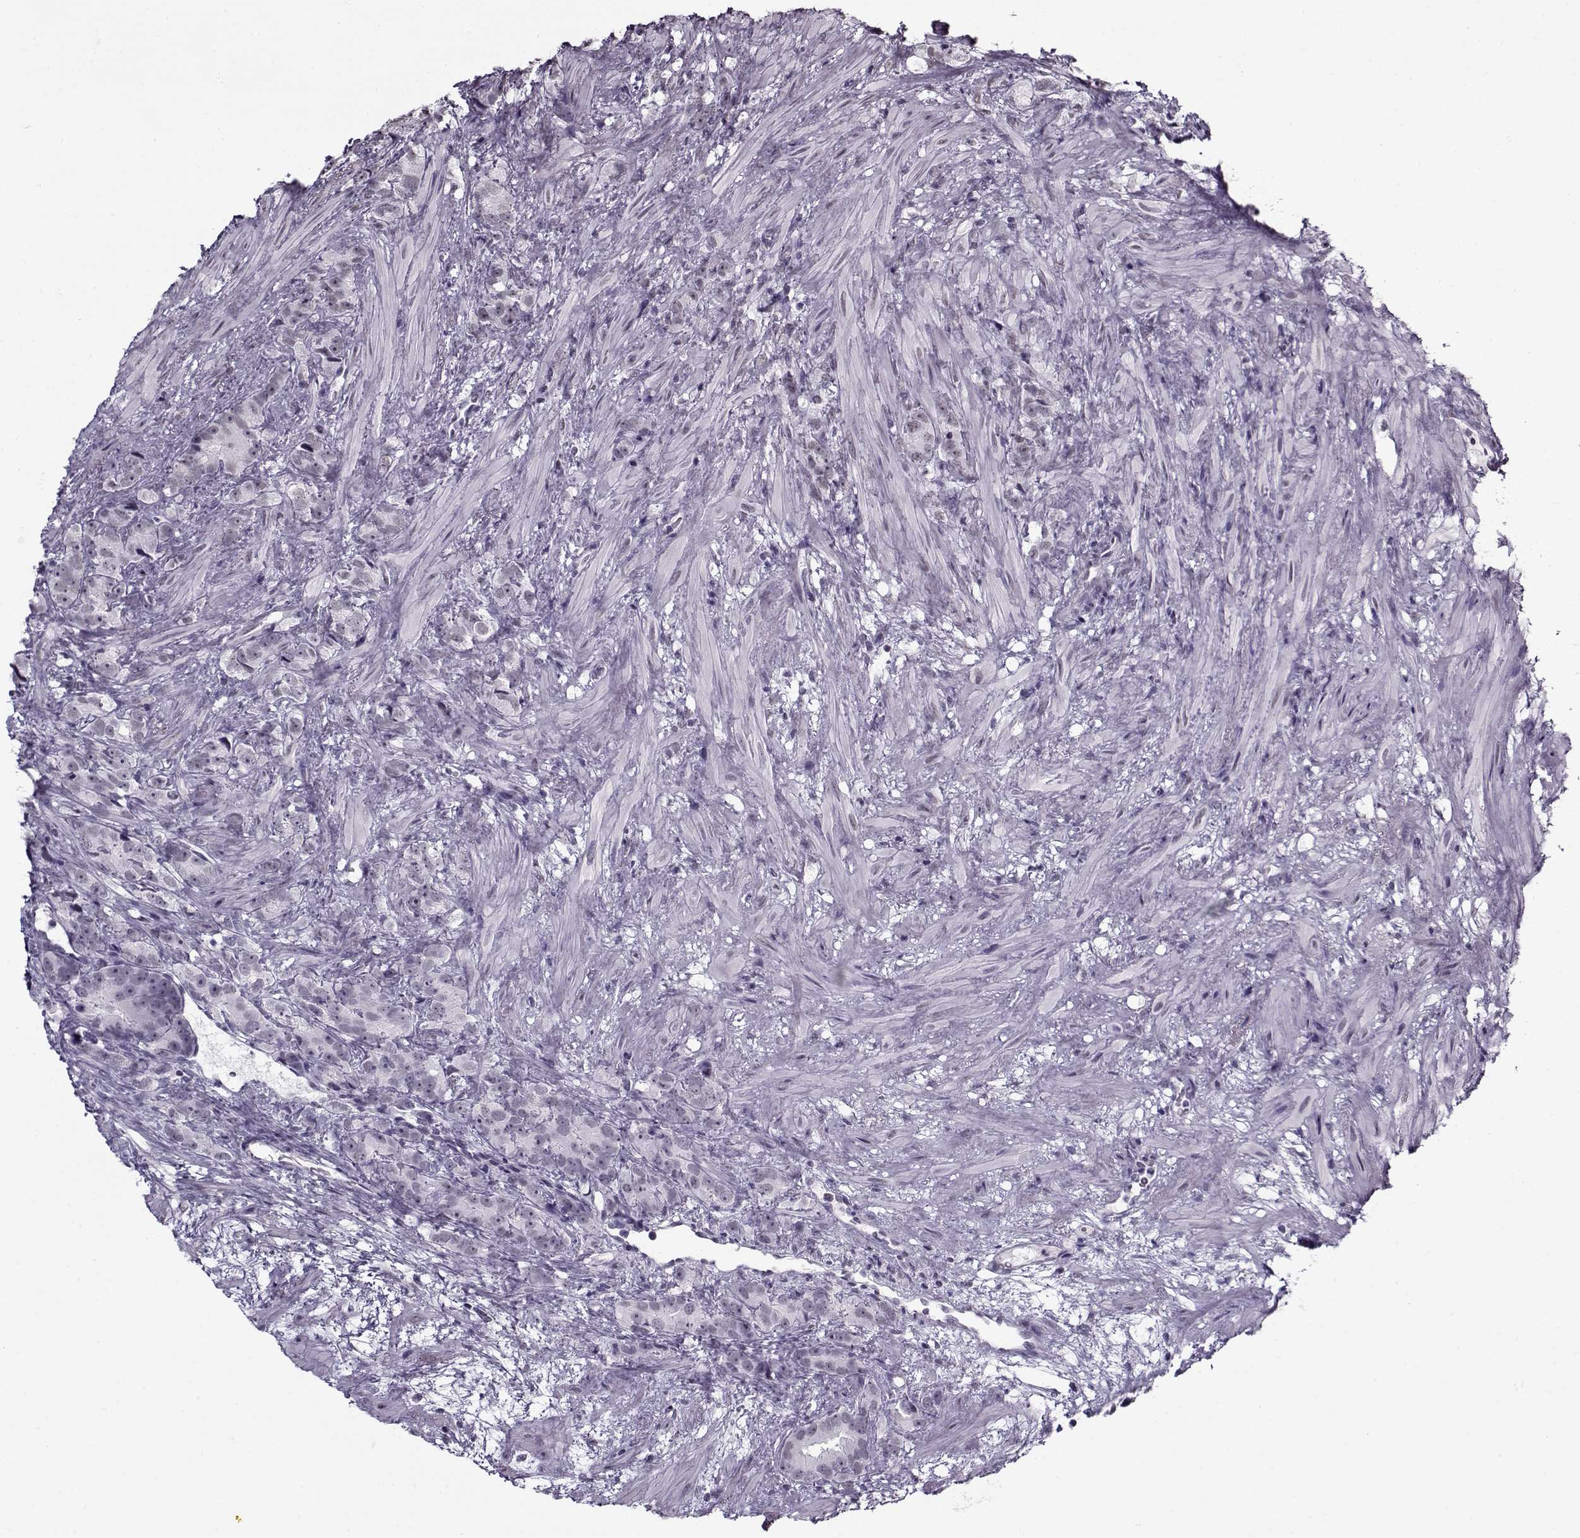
{"staining": {"intensity": "negative", "quantity": "none", "location": "none"}, "tissue": "prostate cancer", "cell_type": "Tumor cells", "image_type": "cancer", "snomed": [{"axis": "morphology", "description": "Adenocarcinoma, High grade"}, {"axis": "topography", "description": "Prostate"}], "caption": "DAB immunohistochemical staining of human prostate cancer (high-grade adenocarcinoma) reveals no significant staining in tumor cells.", "gene": "PRMT8", "patient": {"sex": "male", "age": 90}}